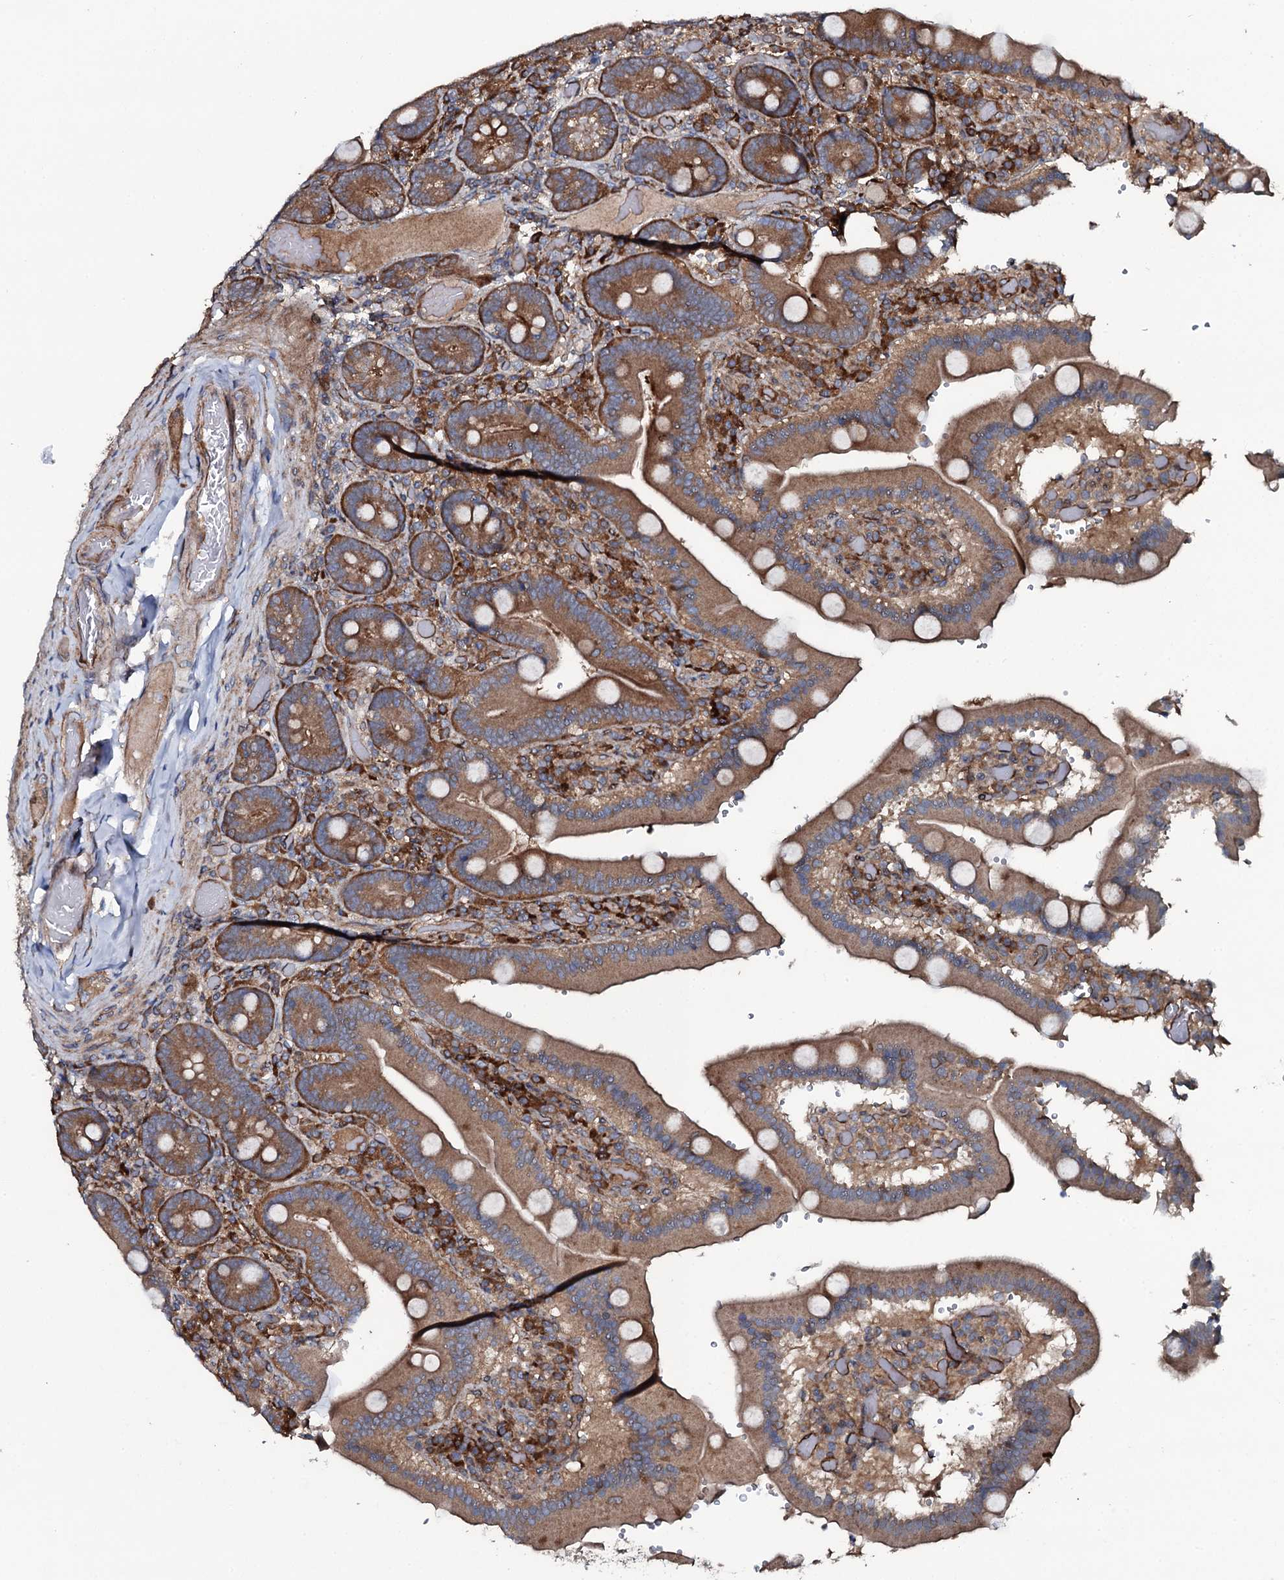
{"staining": {"intensity": "strong", "quantity": "25%-75%", "location": "cytoplasmic/membranous"}, "tissue": "duodenum", "cell_type": "Glandular cells", "image_type": "normal", "snomed": [{"axis": "morphology", "description": "Normal tissue, NOS"}, {"axis": "topography", "description": "Duodenum"}], "caption": "Glandular cells show strong cytoplasmic/membranous staining in approximately 25%-75% of cells in benign duodenum.", "gene": "USPL1", "patient": {"sex": "female", "age": 62}}